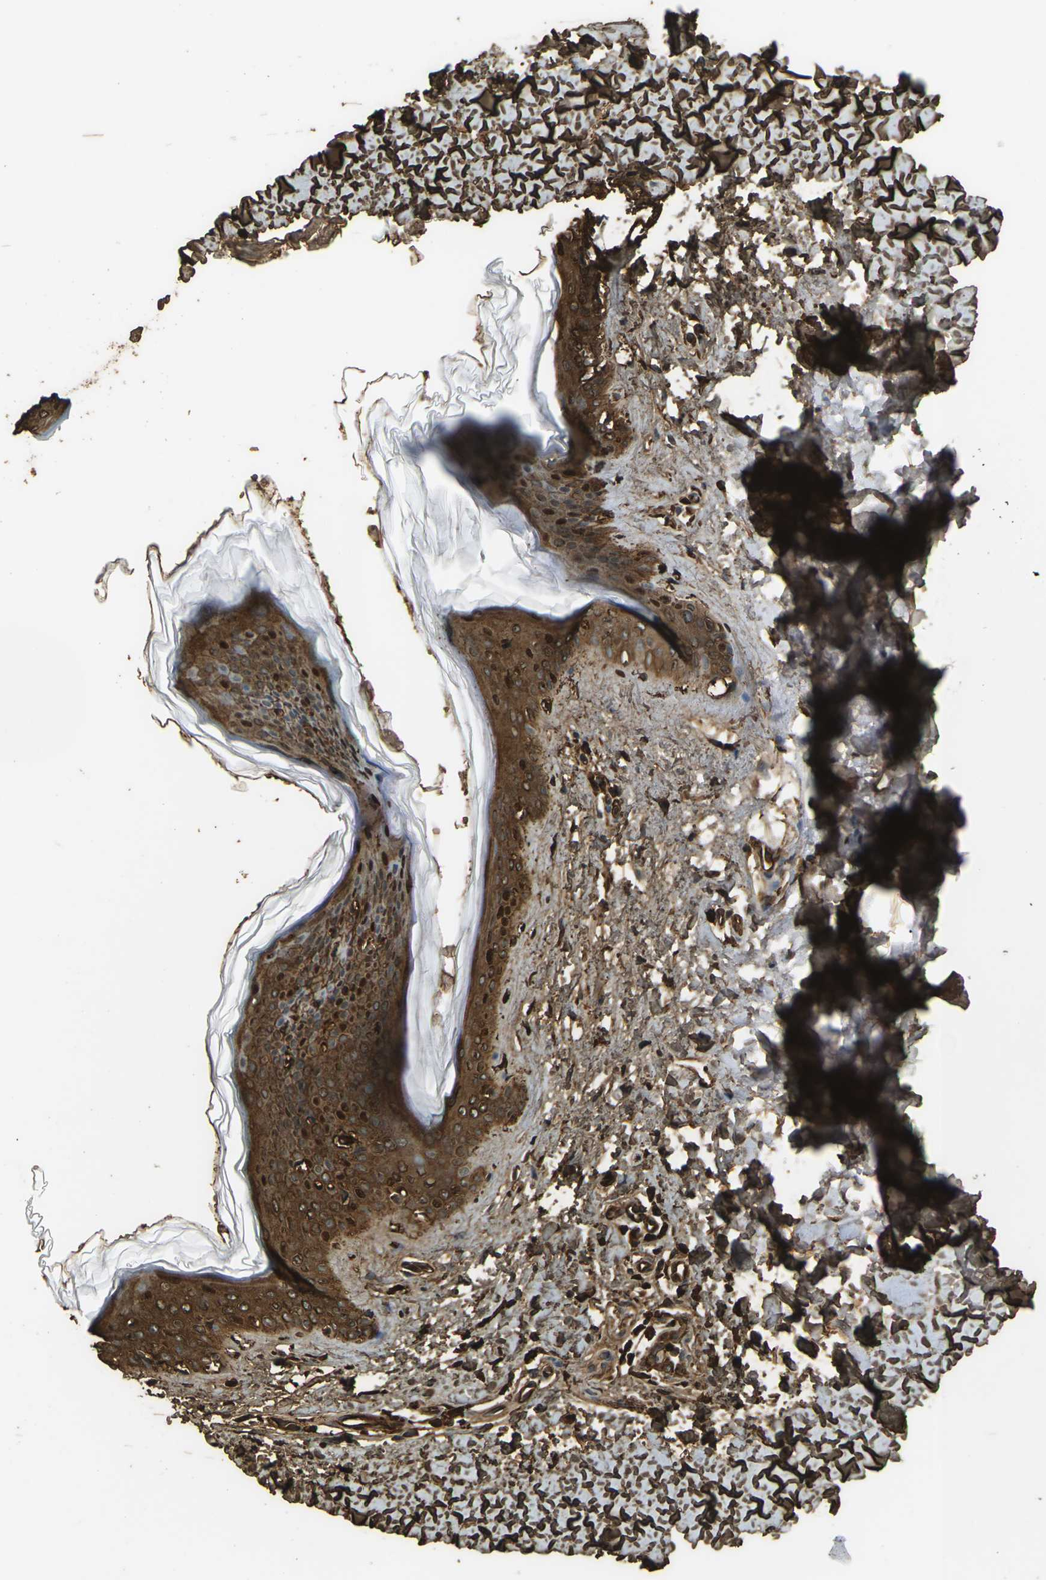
{"staining": {"intensity": "strong", "quantity": ">75%", "location": "cytoplasmic/membranous"}, "tissue": "skin", "cell_type": "Fibroblasts", "image_type": "normal", "snomed": [{"axis": "morphology", "description": "Normal tissue, NOS"}, {"axis": "topography", "description": "Skin"}], "caption": "Immunohistochemical staining of unremarkable skin reveals high levels of strong cytoplasmic/membranous positivity in approximately >75% of fibroblasts. (IHC, brightfield microscopy, high magnification).", "gene": "CYP1B1", "patient": {"sex": "female", "age": 41}}